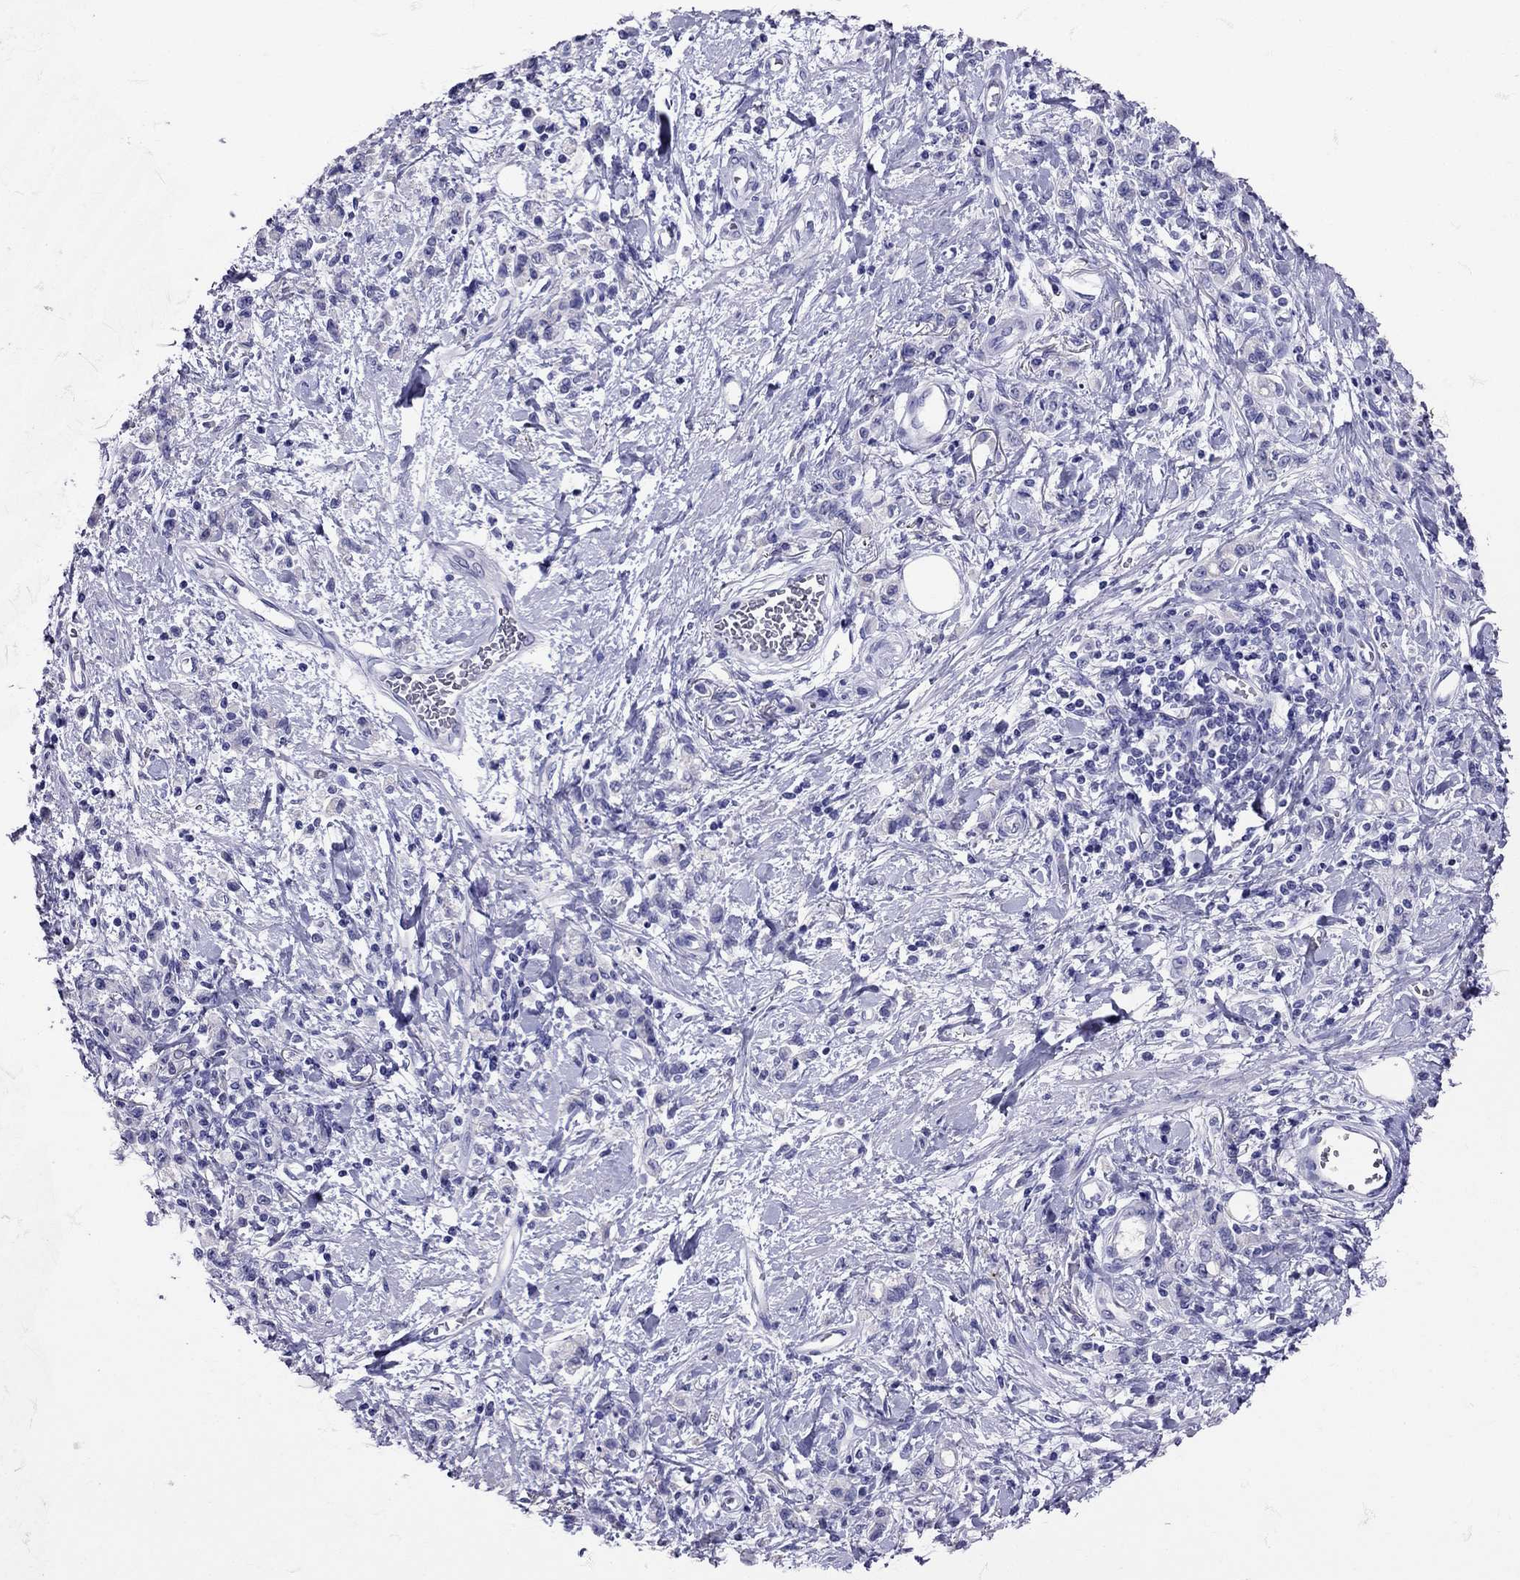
{"staining": {"intensity": "negative", "quantity": "none", "location": "none"}, "tissue": "stomach cancer", "cell_type": "Tumor cells", "image_type": "cancer", "snomed": [{"axis": "morphology", "description": "Adenocarcinoma, NOS"}, {"axis": "topography", "description": "Stomach"}], "caption": "A high-resolution photomicrograph shows immunohistochemistry staining of stomach cancer (adenocarcinoma), which reveals no significant staining in tumor cells.", "gene": "AVP", "patient": {"sex": "male", "age": 77}}